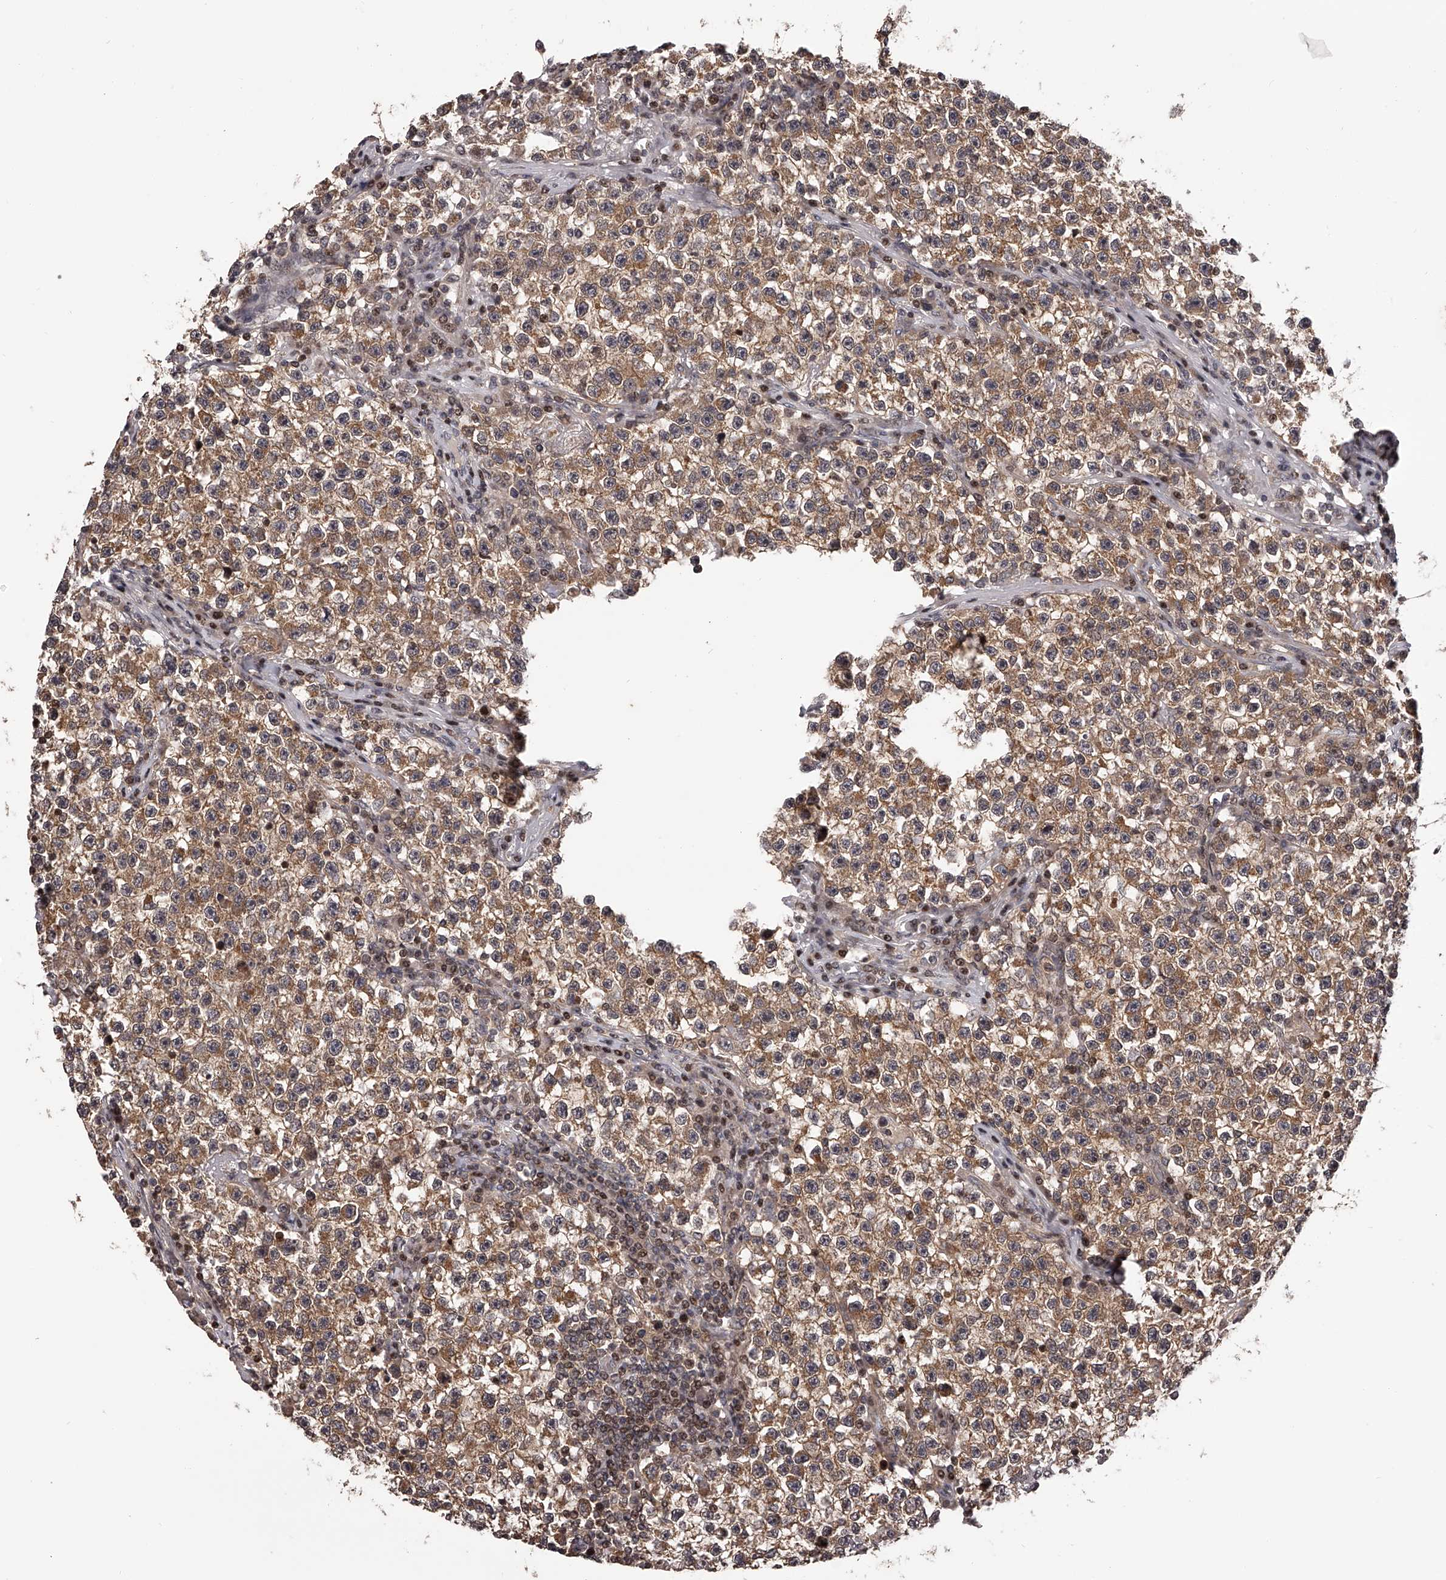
{"staining": {"intensity": "moderate", "quantity": ">75%", "location": "cytoplasmic/membranous"}, "tissue": "testis cancer", "cell_type": "Tumor cells", "image_type": "cancer", "snomed": [{"axis": "morphology", "description": "Seminoma, NOS"}, {"axis": "topography", "description": "Testis"}], "caption": "An image of seminoma (testis) stained for a protein exhibits moderate cytoplasmic/membranous brown staining in tumor cells.", "gene": "PFDN2", "patient": {"sex": "male", "age": 22}}